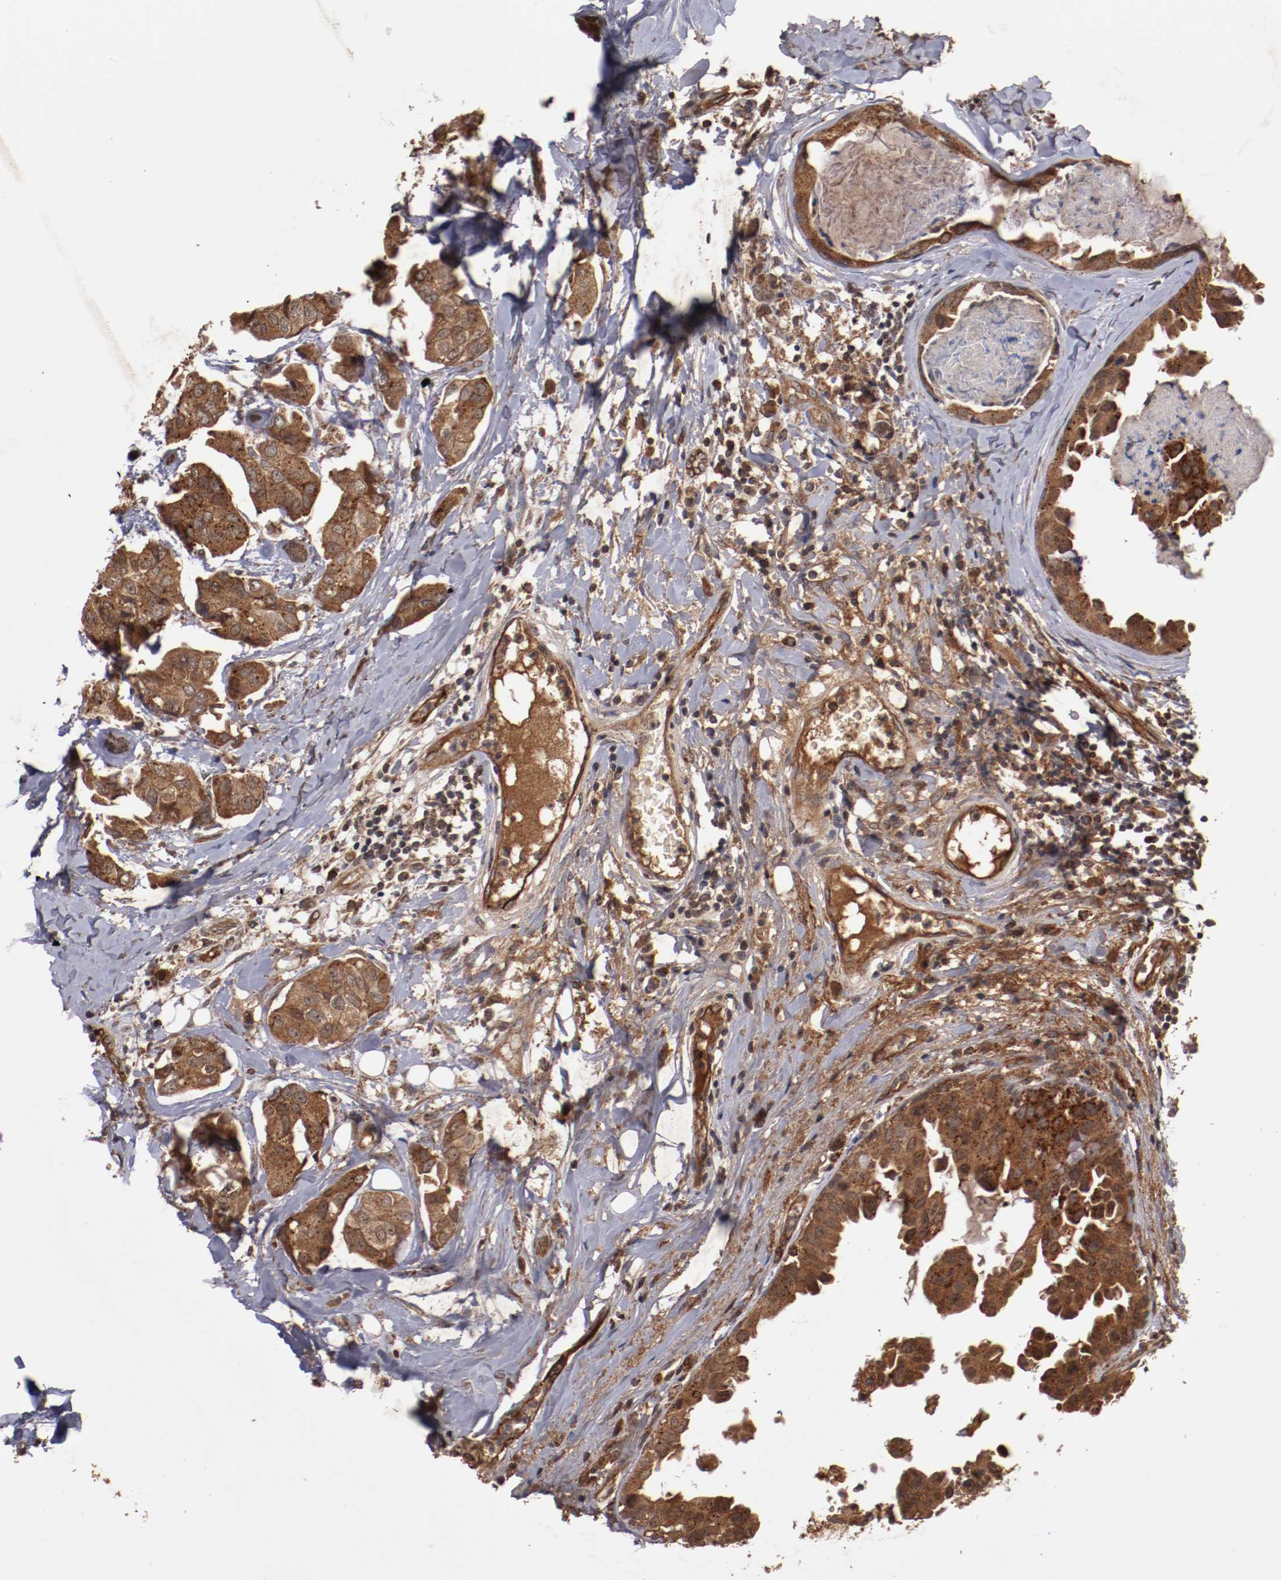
{"staining": {"intensity": "strong", "quantity": ">75%", "location": "cytoplasmic/membranous"}, "tissue": "breast cancer", "cell_type": "Tumor cells", "image_type": "cancer", "snomed": [{"axis": "morphology", "description": "Duct carcinoma"}, {"axis": "topography", "description": "Breast"}], "caption": "IHC photomicrograph of neoplastic tissue: invasive ductal carcinoma (breast) stained using immunohistochemistry (IHC) demonstrates high levels of strong protein expression localized specifically in the cytoplasmic/membranous of tumor cells, appearing as a cytoplasmic/membranous brown color.", "gene": "TENM1", "patient": {"sex": "female", "age": 40}}